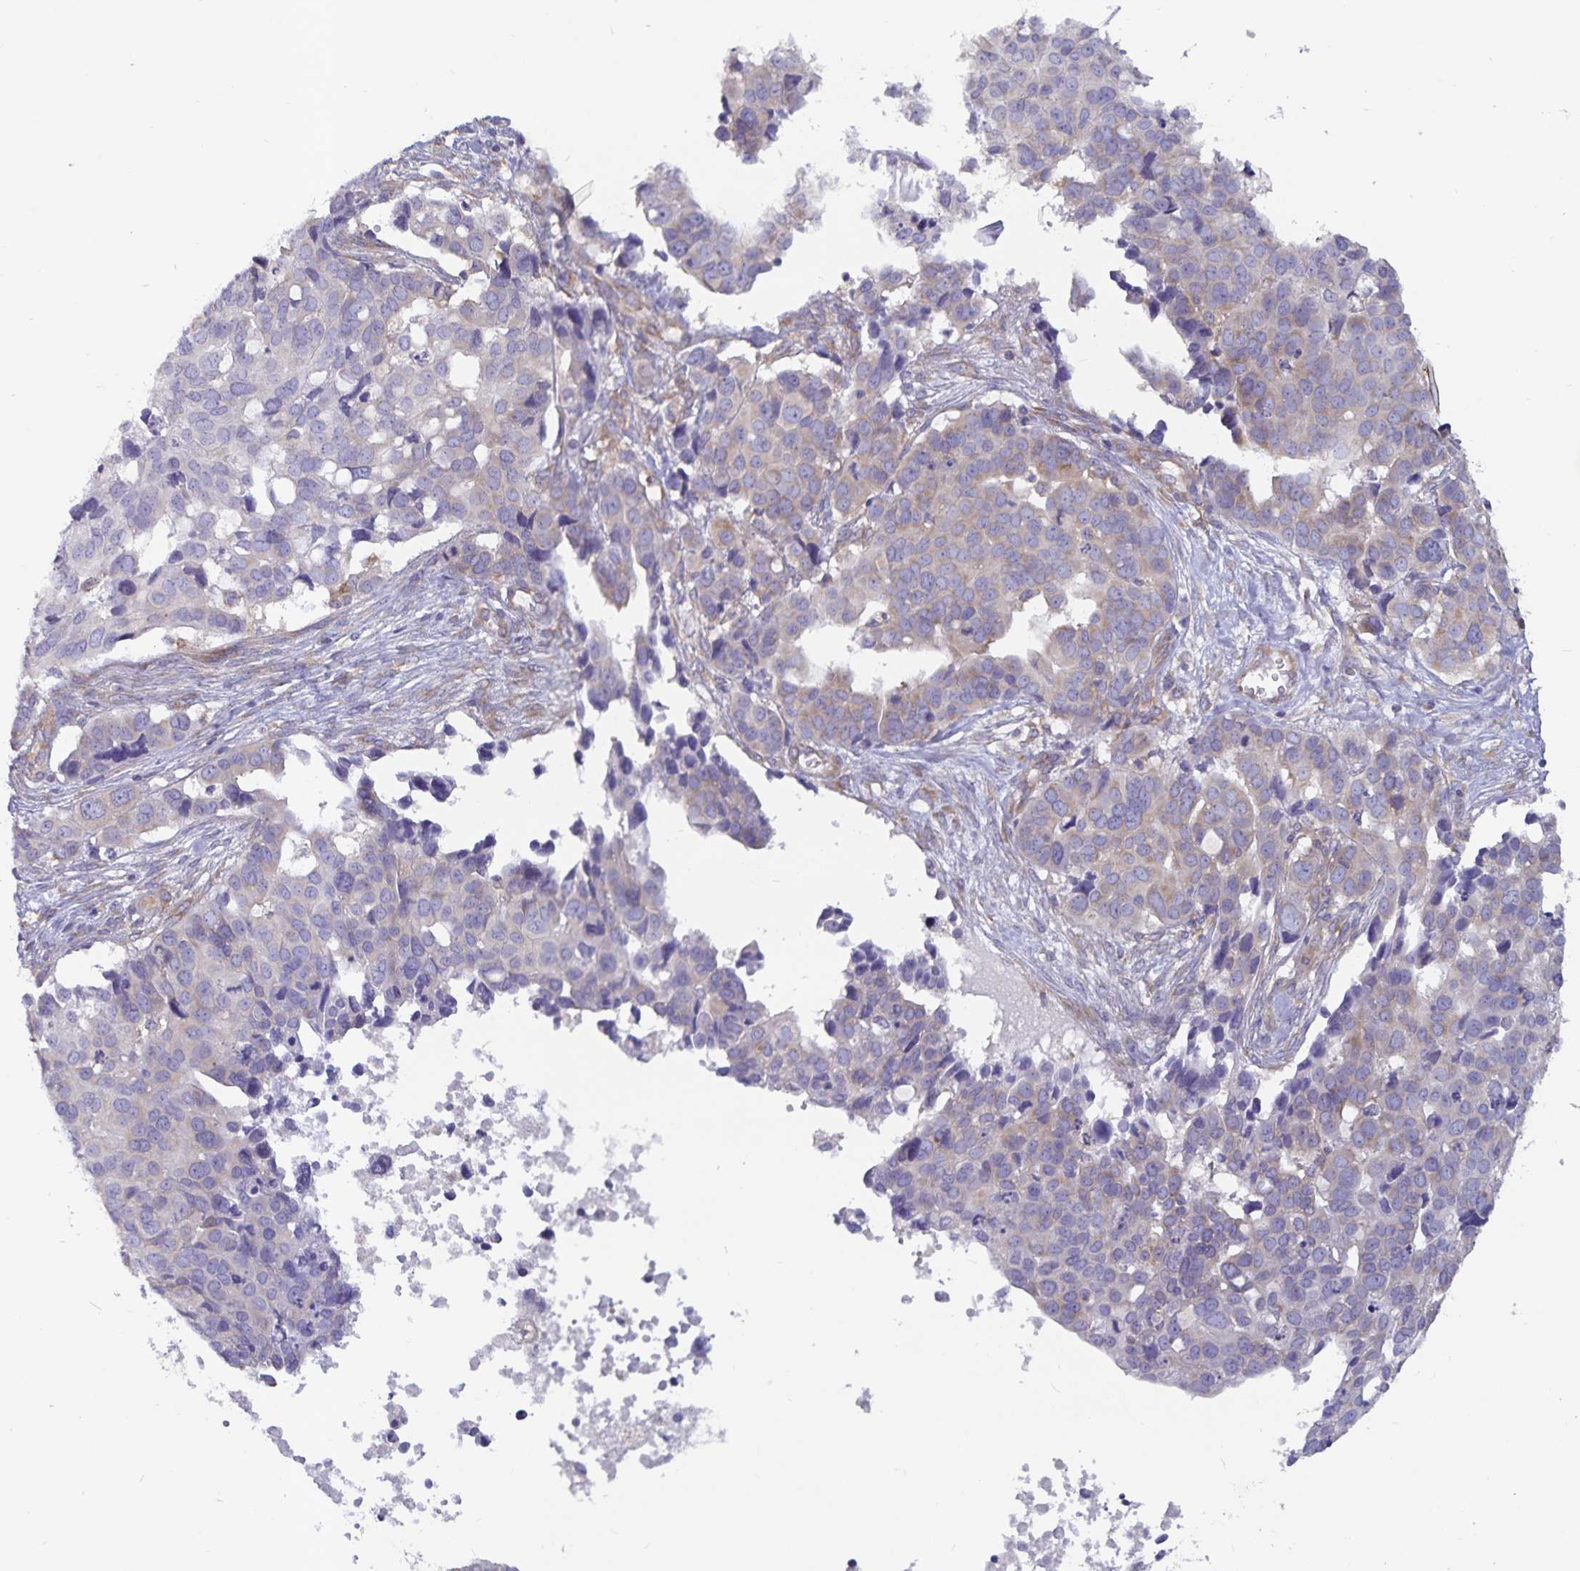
{"staining": {"intensity": "weak", "quantity": "<25%", "location": "cytoplasmic/membranous"}, "tissue": "ovarian cancer", "cell_type": "Tumor cells", "image_type": "cancer", "snomed": [{"axis": "morphology", "description": "Carcinoma, endometroid"}, {"axis": "topography", "description": "Ovary"}], "caption": "IHC of human ovarian cancer (endometroid carcinoma) shows no staining in tumor cells.", "gene": "FAM120A", "patient": {"sex": "female", "age": 78}}